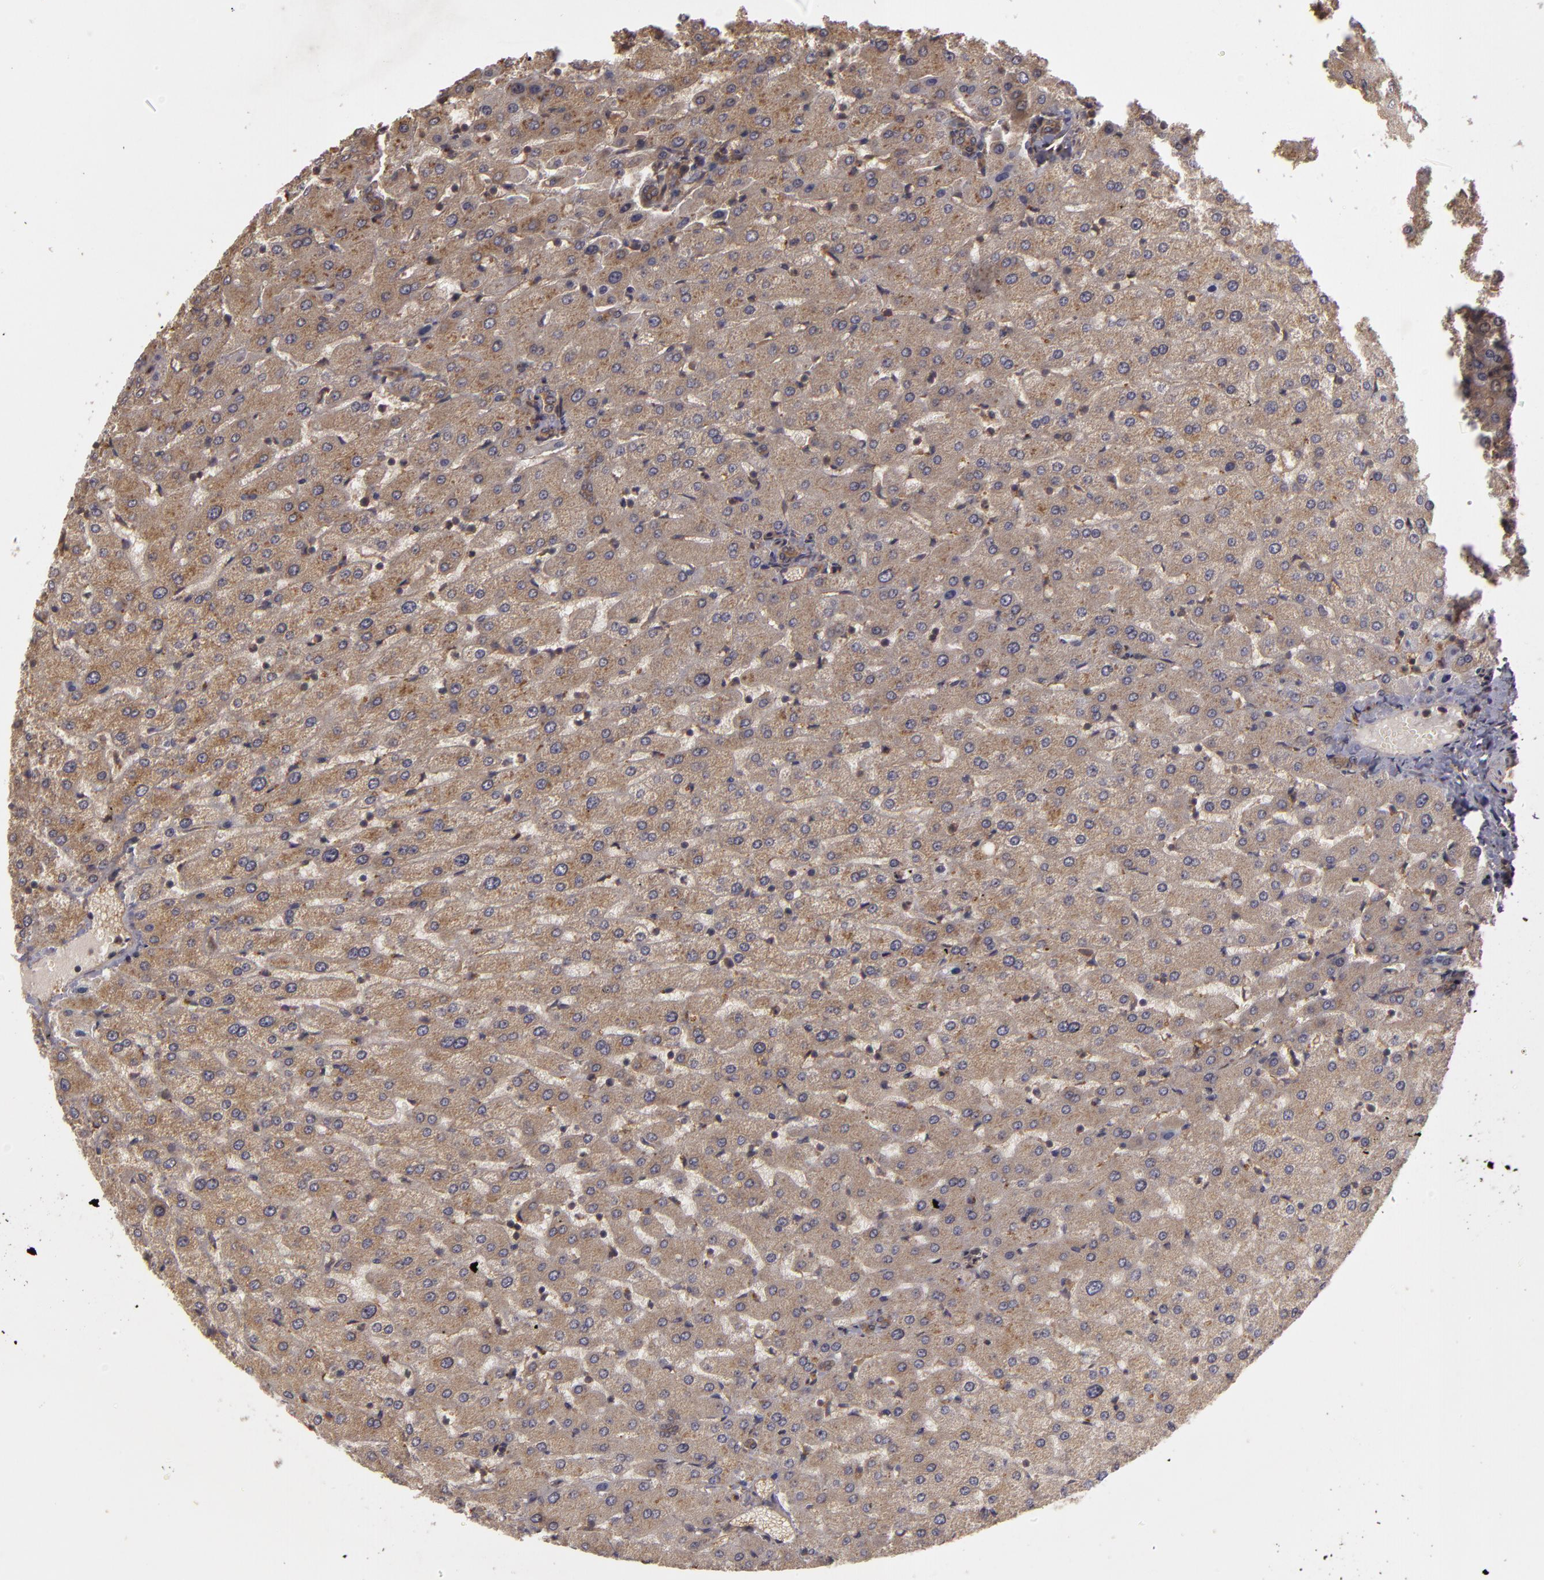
{"staining": {"intensity": "moderate", "quantity": ">75%", "location": "cytoplasmic/membranous"}, "tissue": "liver", "cell_type": "Cholangiocytes", "image_type": "normal", "snomed": [{"axis": "morphology", "description": "Normal tissue, NOS"}, {"axis": "morphology", "description": "Fibrosis, NOS"}, {"axis": "topography", "description": "Liver"}], "caption": "Benign liver demonstrates moderate cytoplasmic/membranous positivity in approximately >75% of cholangiocytes (IHC, brightfield microscopy, high magnification)..", "gene": "HRAS", "patient": {"sex": "female", "age": 29}}